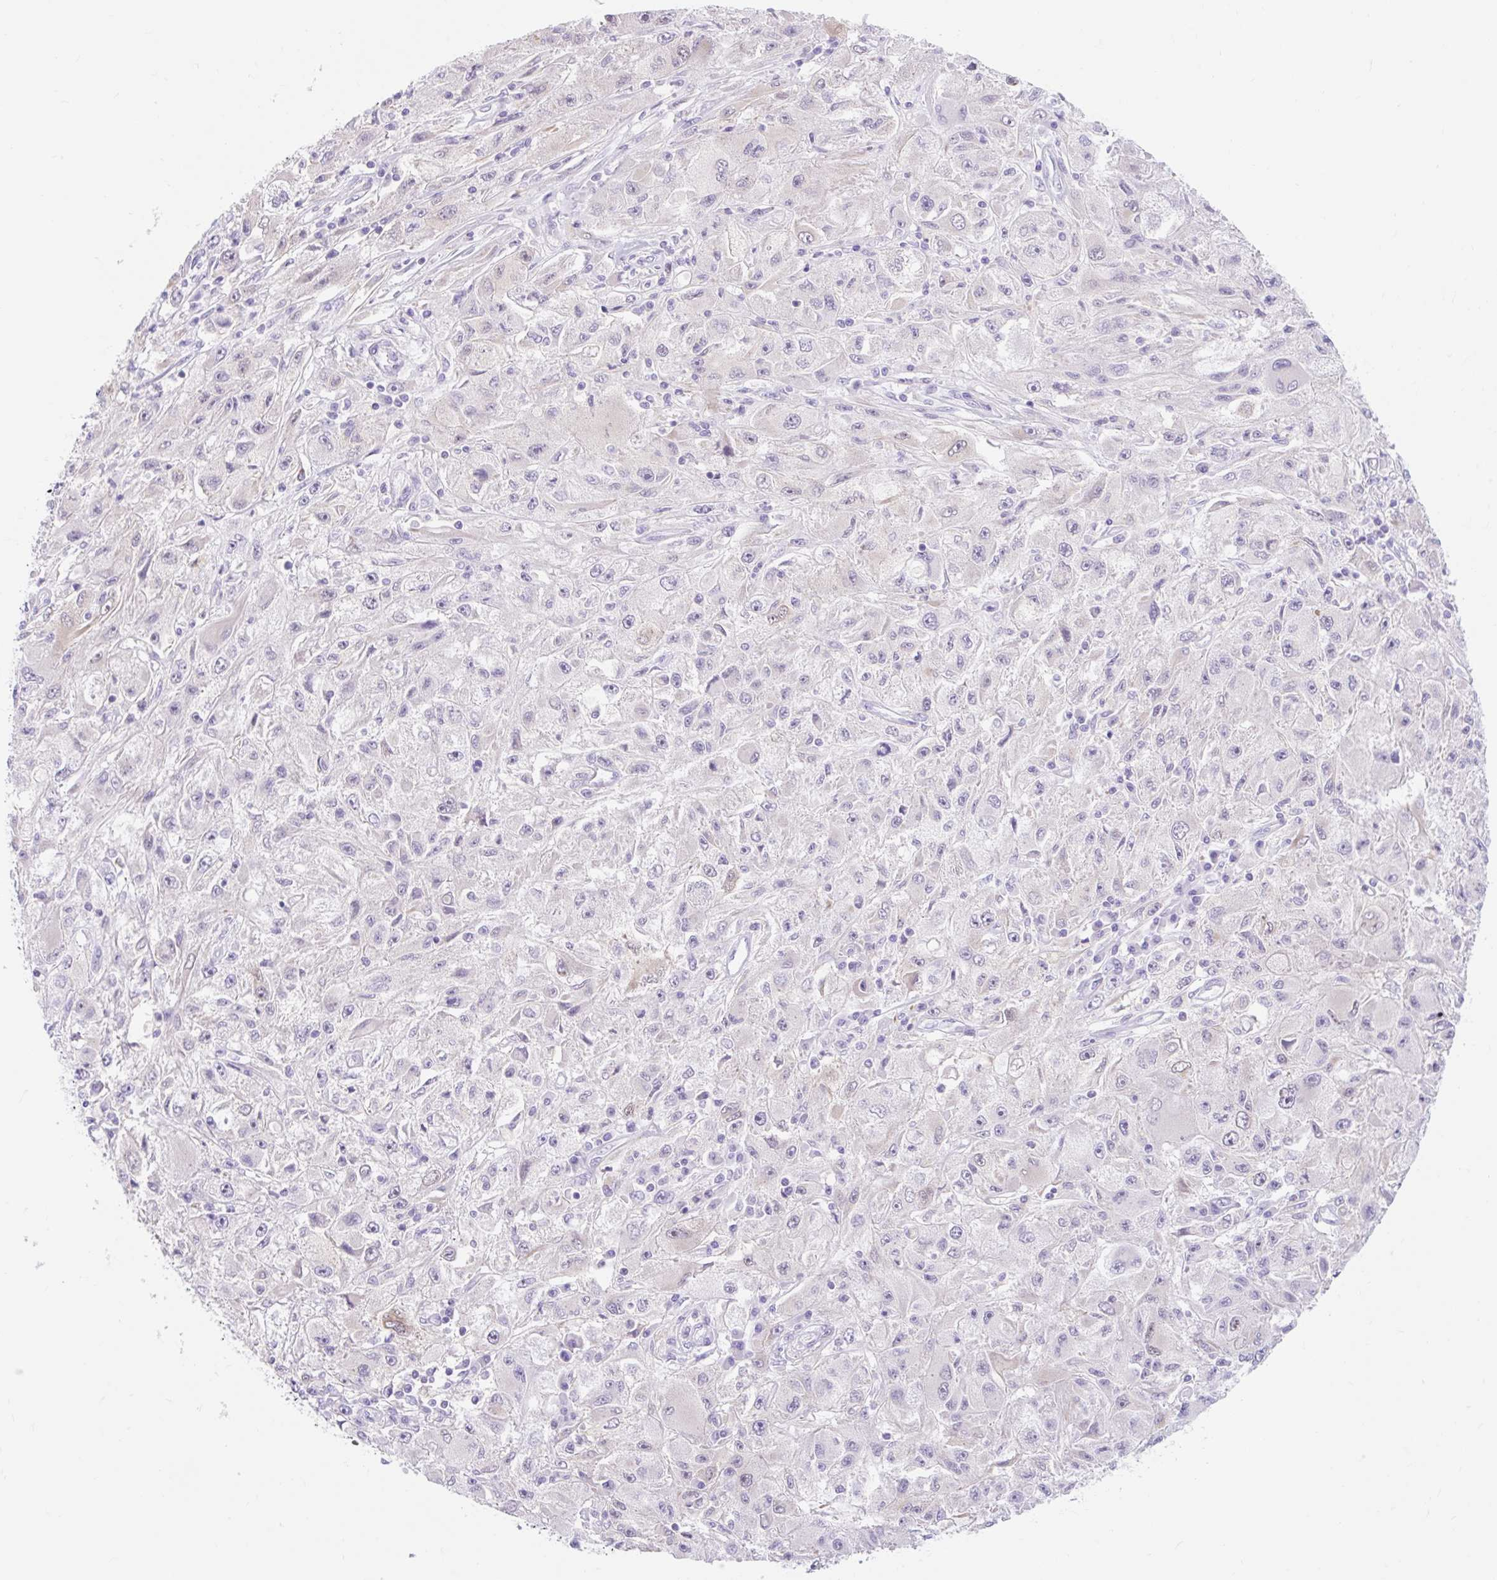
{"staining": {"intensity": "negative", "quantity": "none", "location": "none"}, "tissue": "melanoma", "cell_type": "Tumor cells", "image_type": "cancer", "snomed": [{"axis": "morphology", "description": "Malignant melanoma, Metastatic site"}, {"axis": "topography", "description": "Skin"}], "caption": "Human melanoma stained for a protein using IHC reveals no expression in tumor cells.", "gene": "SLC28A1", "patient": {"sex": "male", "age": 53}}